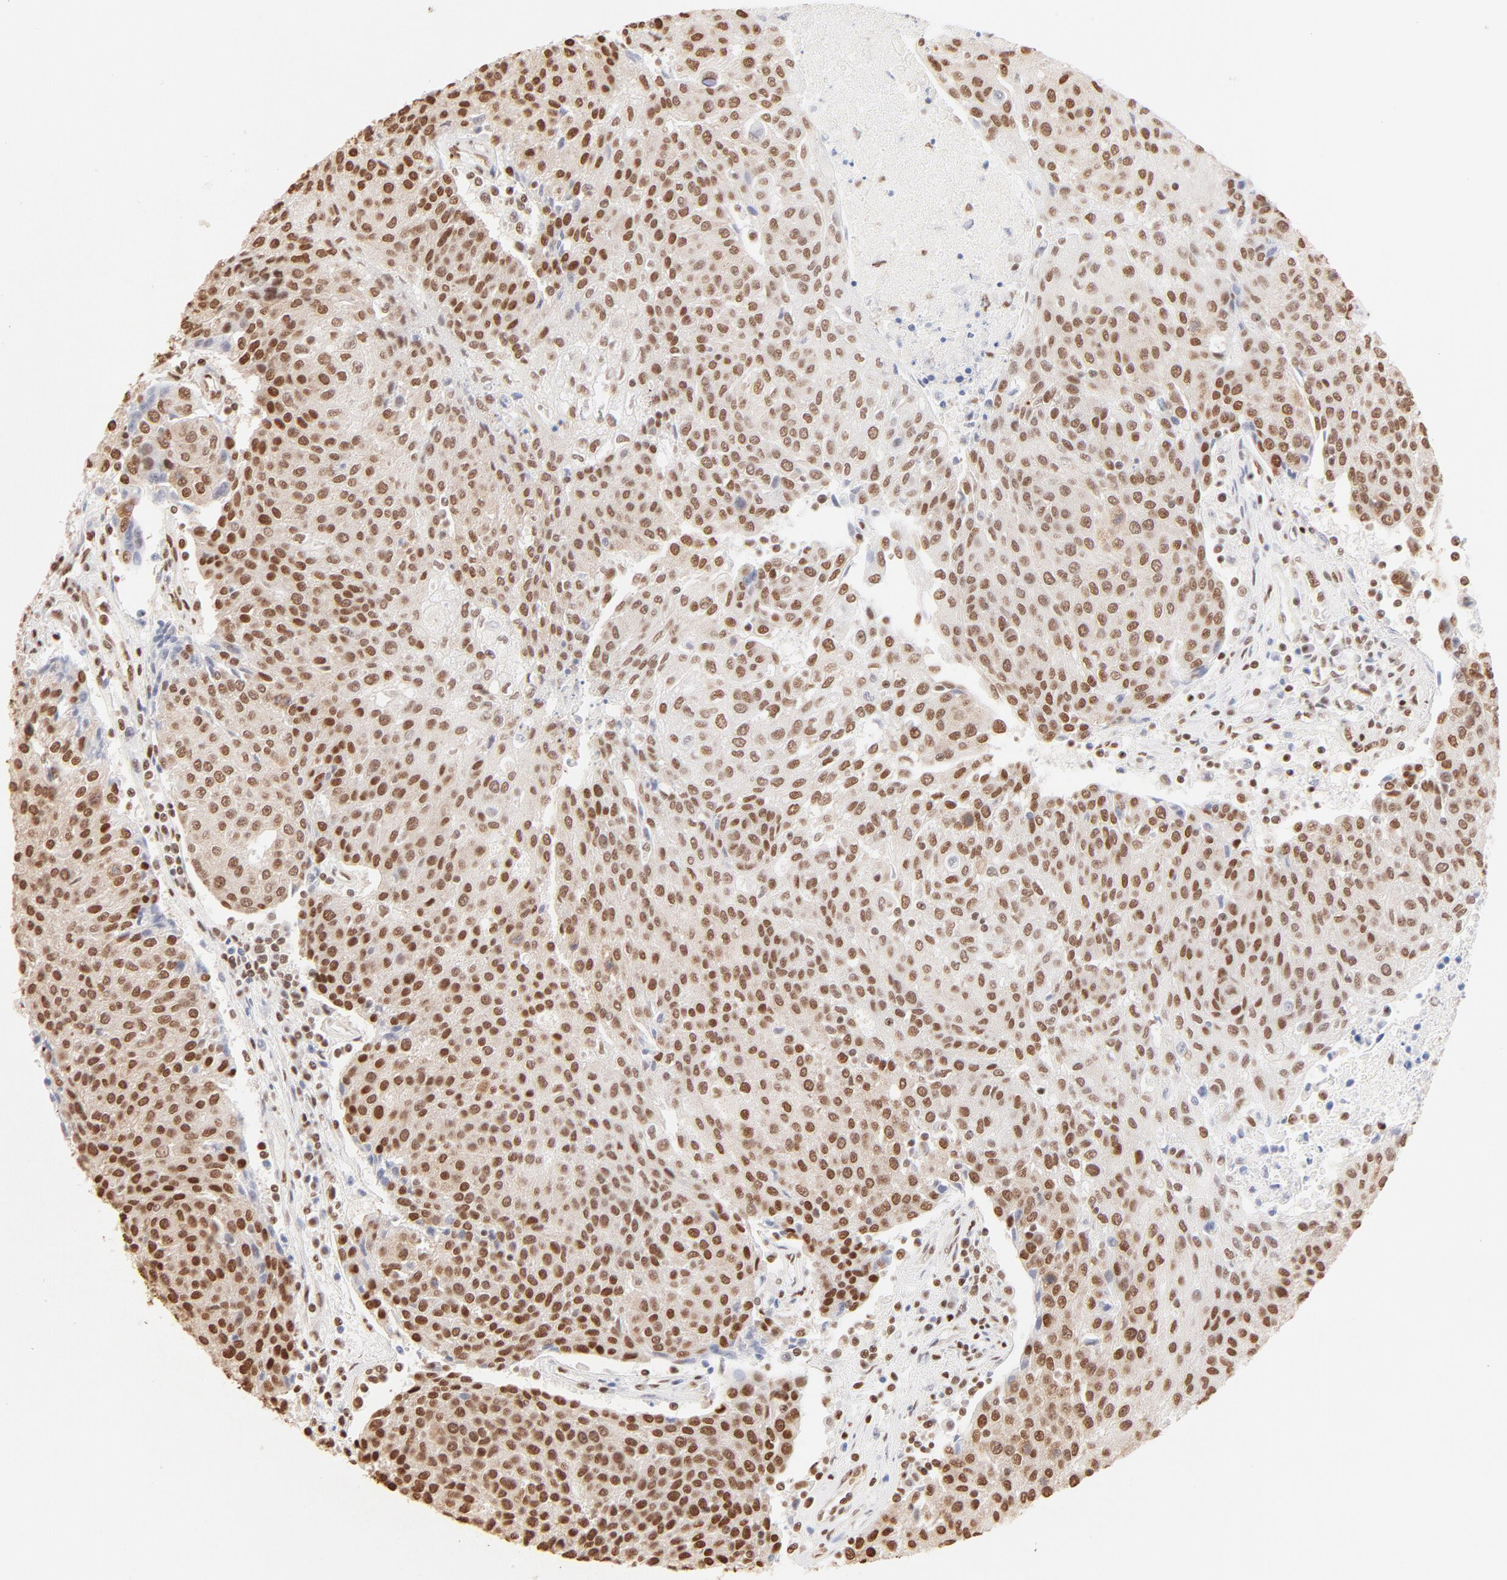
{"staining": {"intensity": "strong", "quantity": ">75%", "location": "cytoplasmic/membranous,nuclear"}, "tissue": "urothelial cancer", "cell_type": "Tumor cells", "image_type": "cancer", "snomed": [{"axis": "morphology", "description": "Urothelial carcinoma, High grade"}, {"axis": "topography", "description": "Urinary bladder"}], "caption": "This photomicrograph reveals immunohistochemistry (IHC) staining of human urothelial cancer, with high strong cytoplasmic/membranous and nuclear expression in about >75% of tumor cells.", "gene": "ZNF540", "patient": {"sex": "female", "age": 85}}